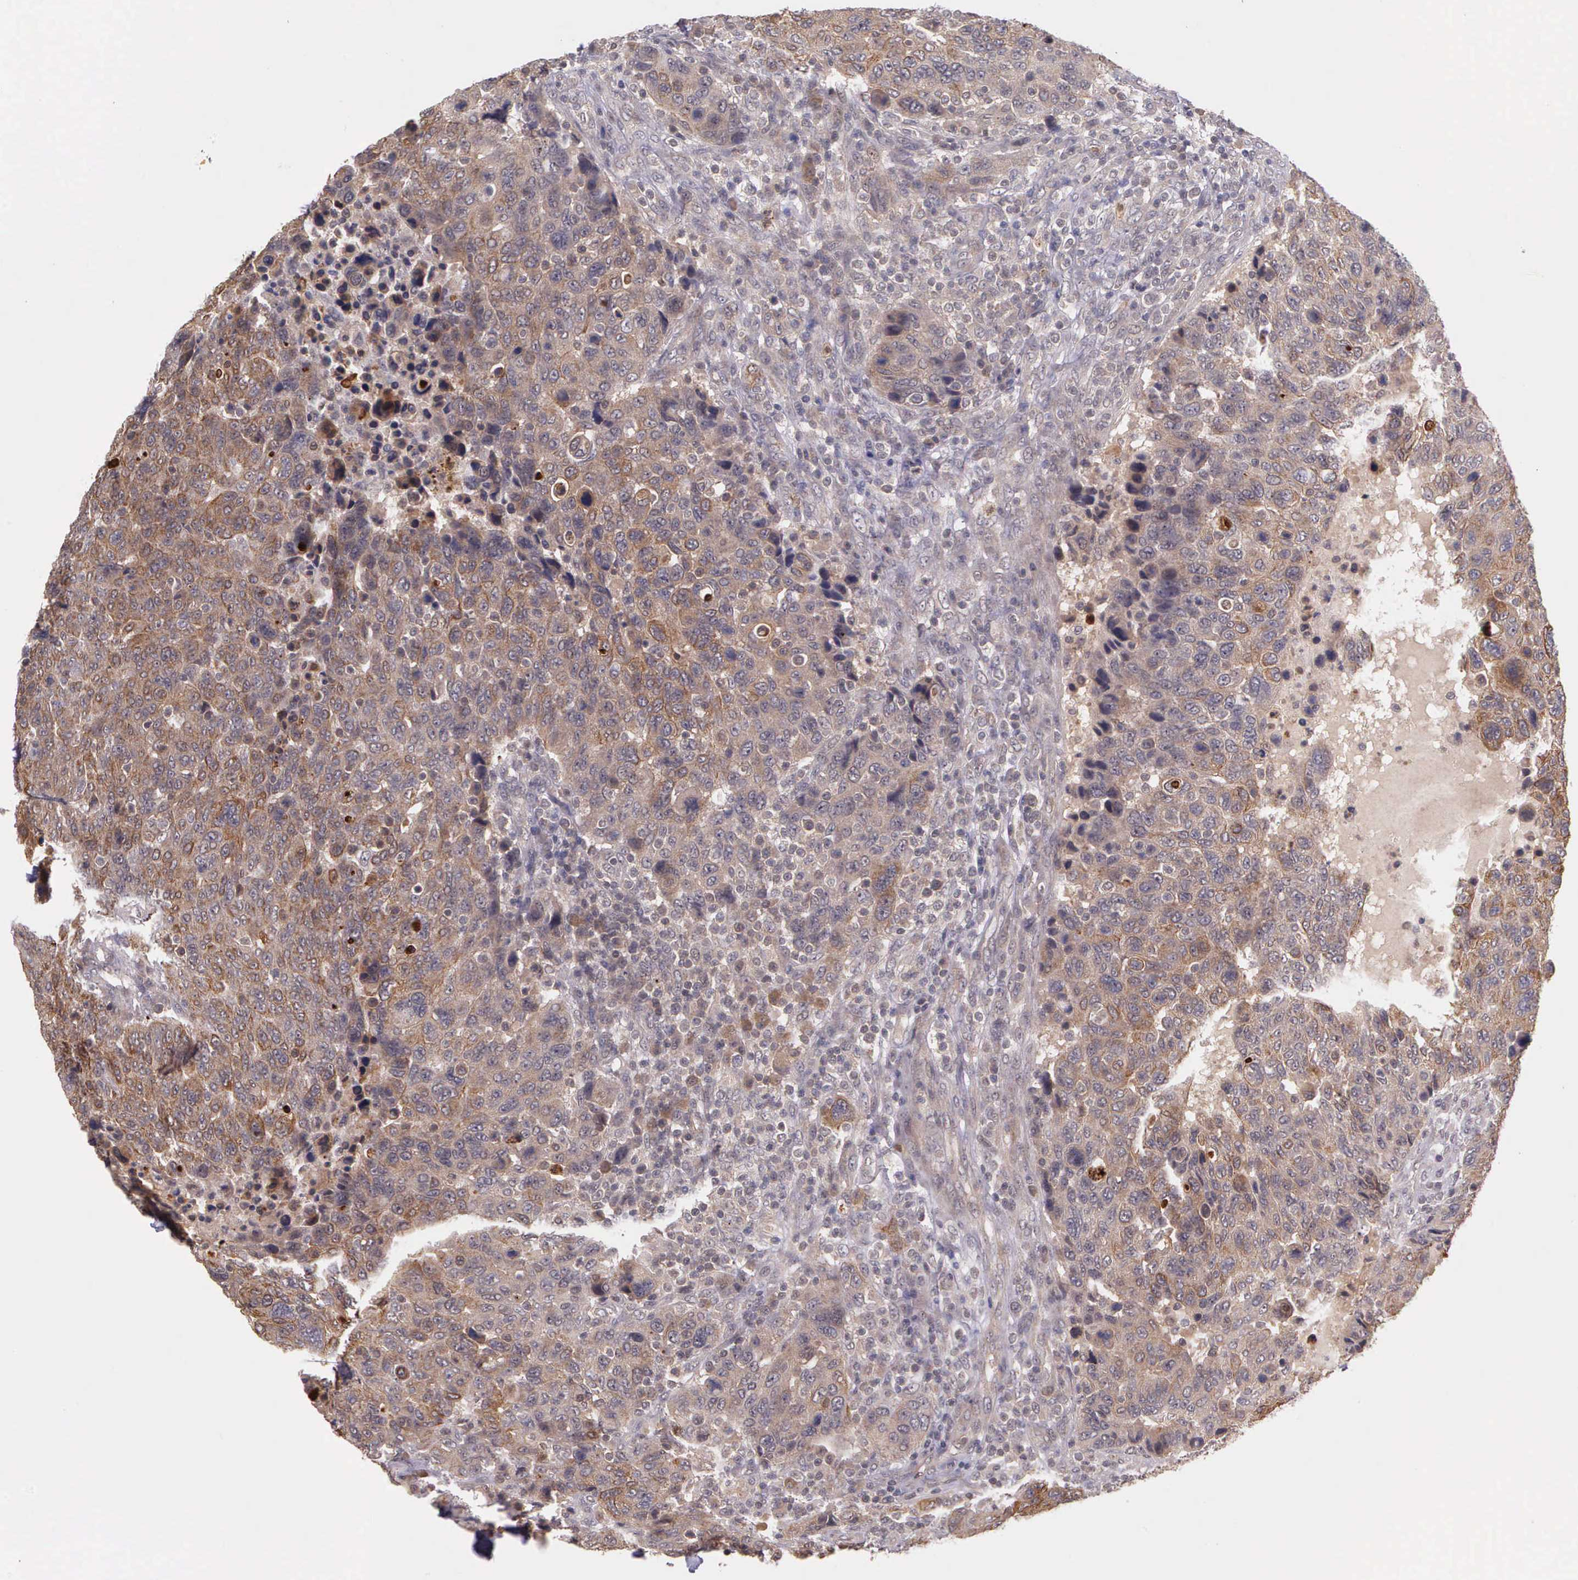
{"staining": {"intensity": "moderate", "quantity": ">75%", "location": "cytoplasmic/membranous"}, "tissue": "breast cancer", "cell_type": "Tumor cells", "image_type": "cancer", "snomed": [{"axis": "morphology", "description": "Duct carcinoma"}, {"axis": "topography", "description": "Breast"}], "caption": "Tumor cells reveal medium levels of moderate cytoplasmic/membranous expression in about >75% of cells in breast cancer (infiltrating ductal carcinoma). Using DAB (brown) and hematoxylin (blue) stains, captured at high magnification using brightfield microscopy.", "gene": "PRICKLE3", "patient": {"sex": "female", "age": 37}}